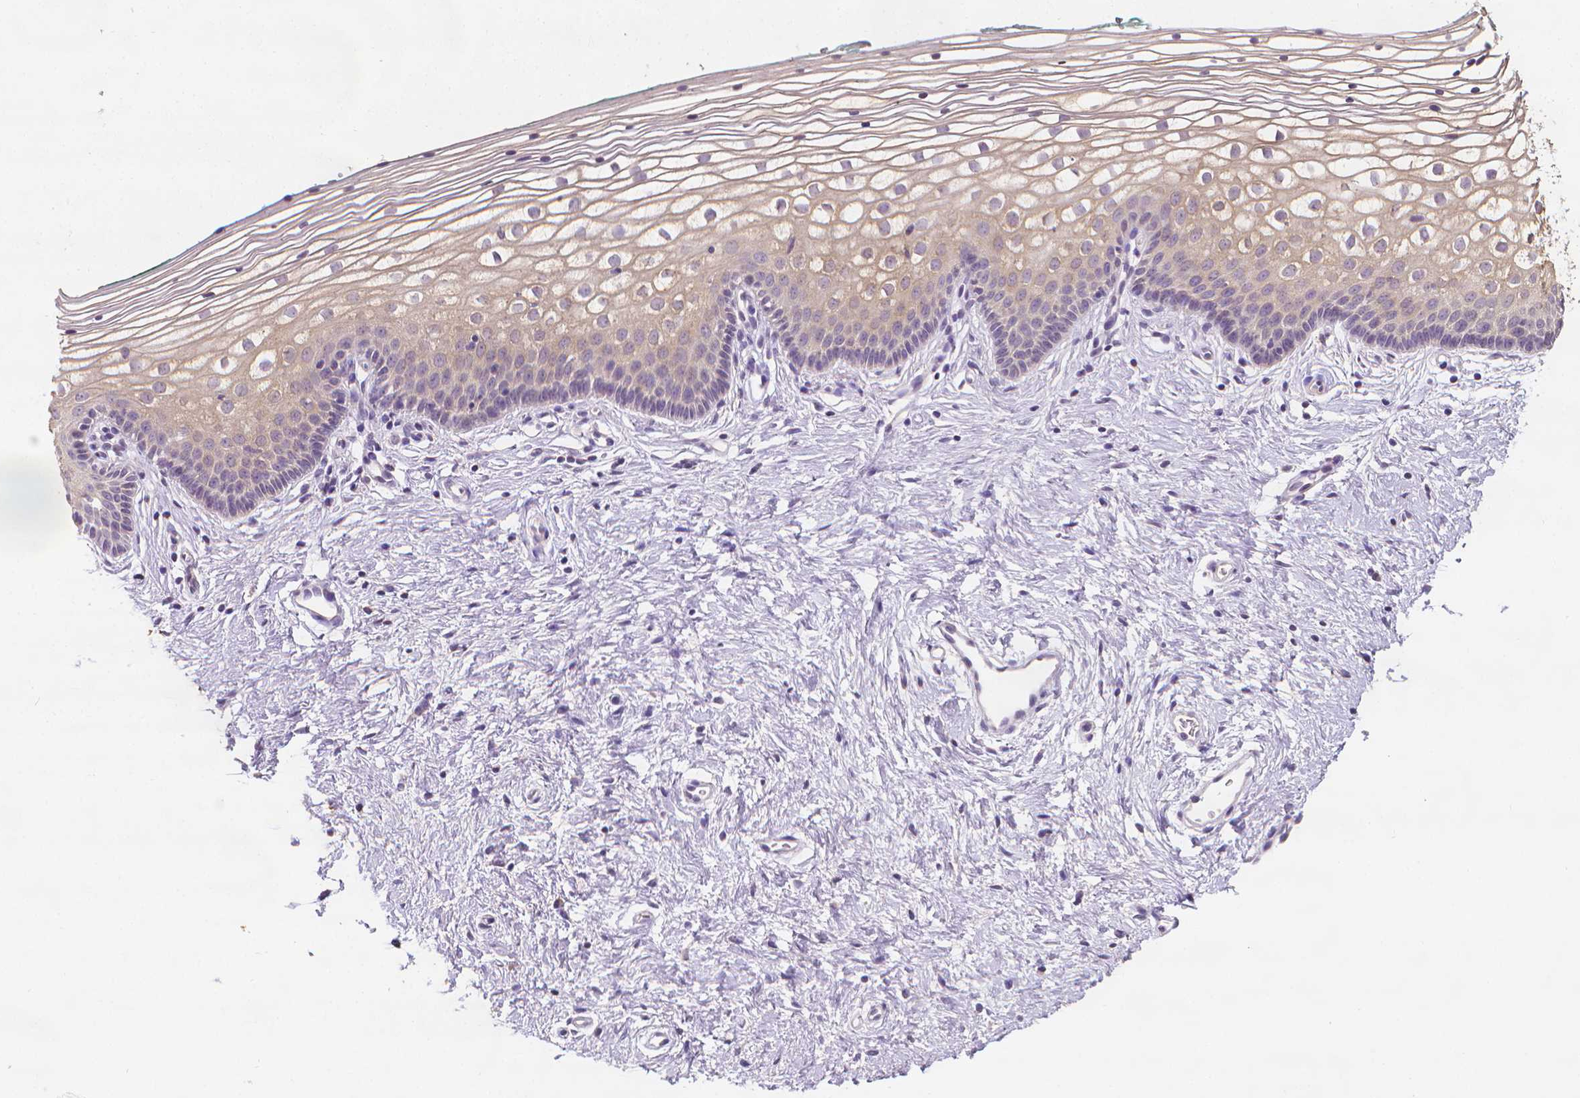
{"staining": {"intensity": "weak", "quantity": "<25%", "location": "cytoplasmic/membranous"}, "tissue": "vagina", "cell_type": "Squamous epithelial cells", "image_type": "normal", "snomed": [{"axis": "morphology", "description": "Normal tissue, NOS"}, {"axis": "topography", "description": "Vagina"}], "caption": "This is an immunohistochemistry (IHC) micrograph of normal human vagina. There is no positivity in squamous epithelial cells.", "gene": "FASN", "patient": {"sex": "female", "age": 36}}